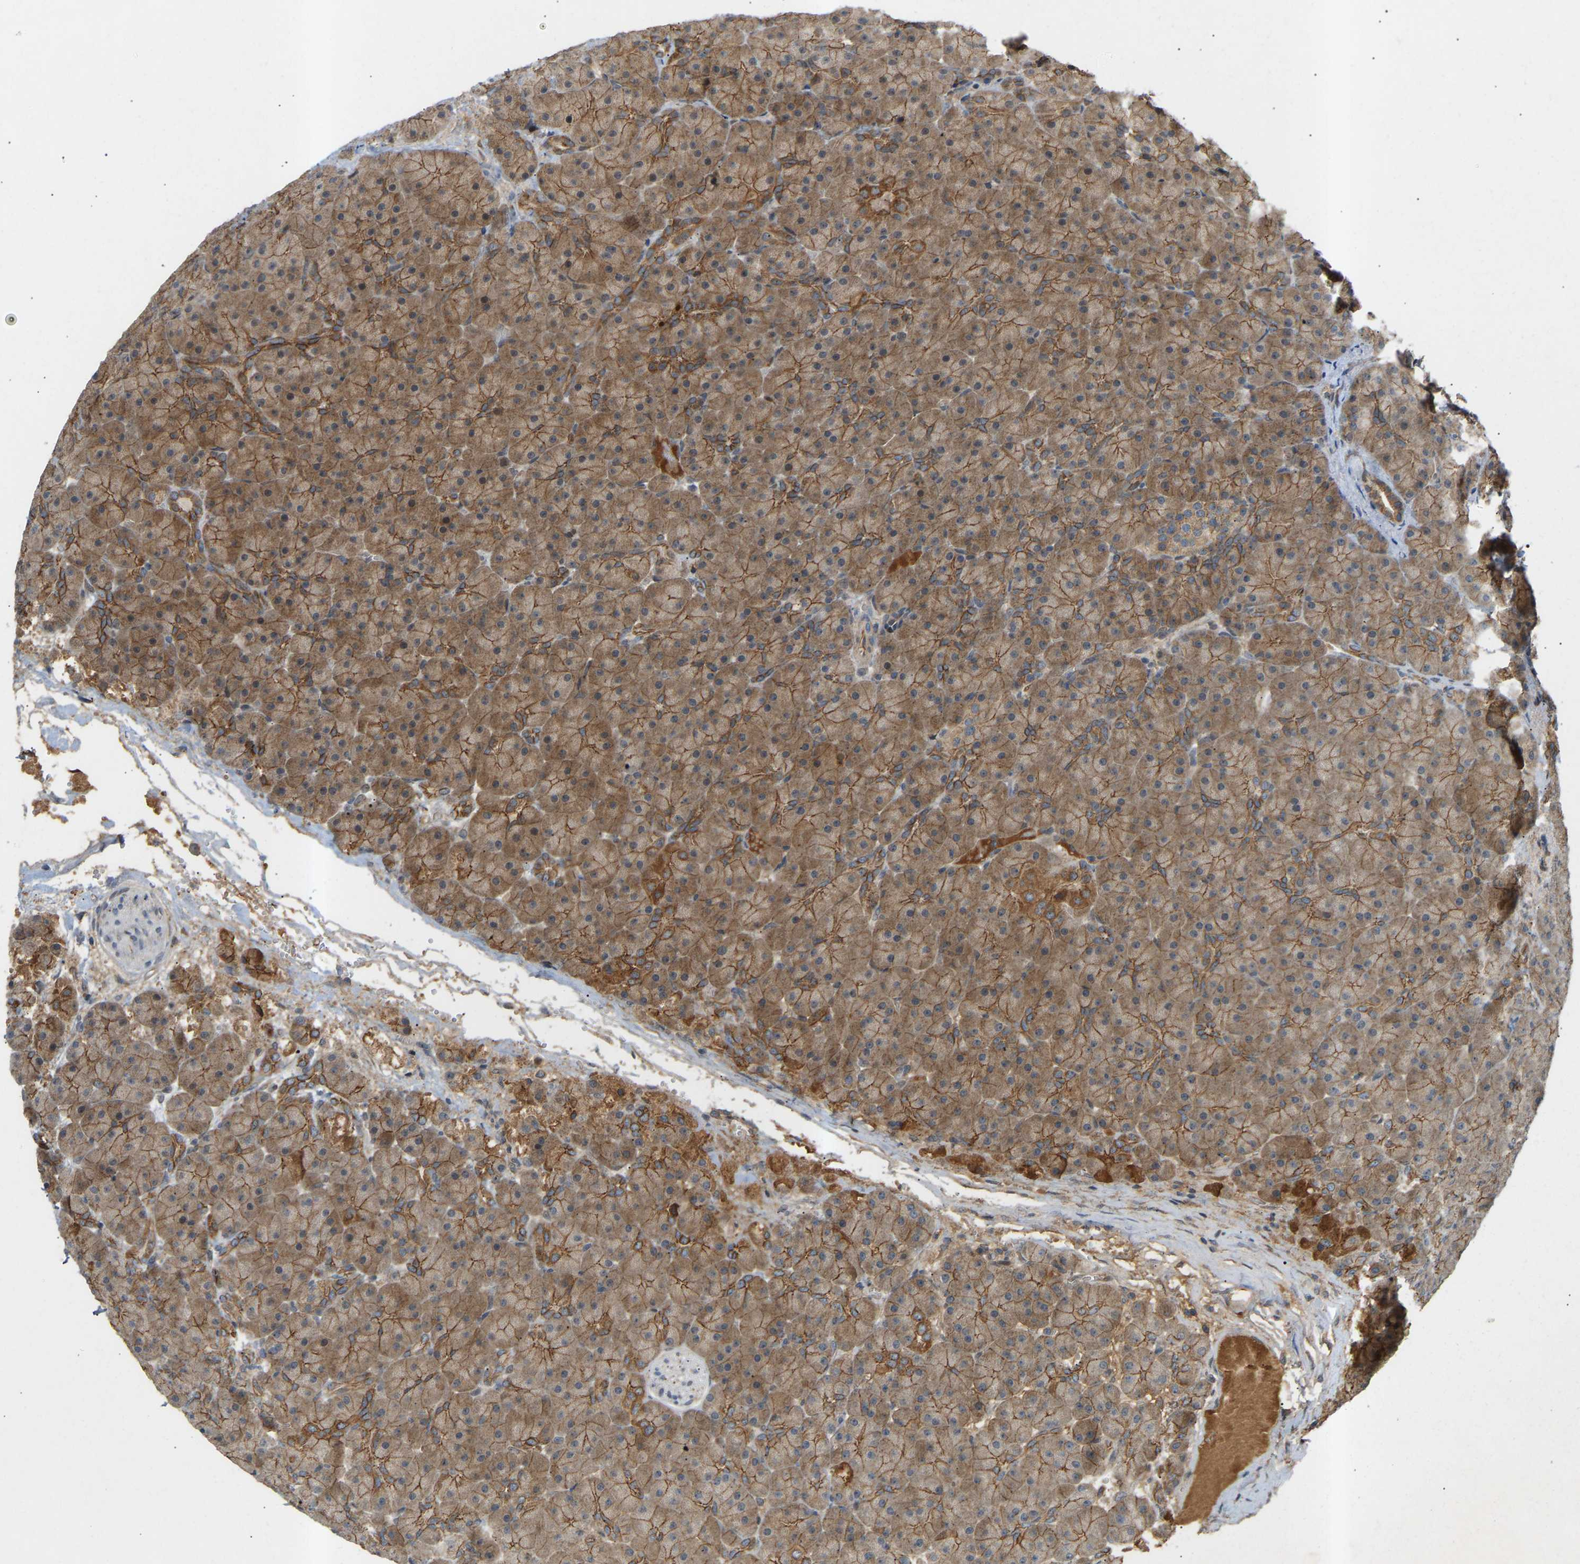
{"staining": {"intensity": "moderate", "quantity": ">75%", "location": "cytoplasmic/membranous"}, "tissue": "pancreas", "cell_type": "Exocrine glandular cells", "image_type": "normal", "snomed": [{"axis": "morphology", "description": "Normal tissue, NOS"}, {"axis": "topography", "description": "Pancreas"}], "caption": "Pancreas stained for a protein exhibits moderate cytoplasmic/membranous positivity in exocrine glandular cells.", "gene": "ATP5MF", "patient": {"sex": "male", "age": 66}}